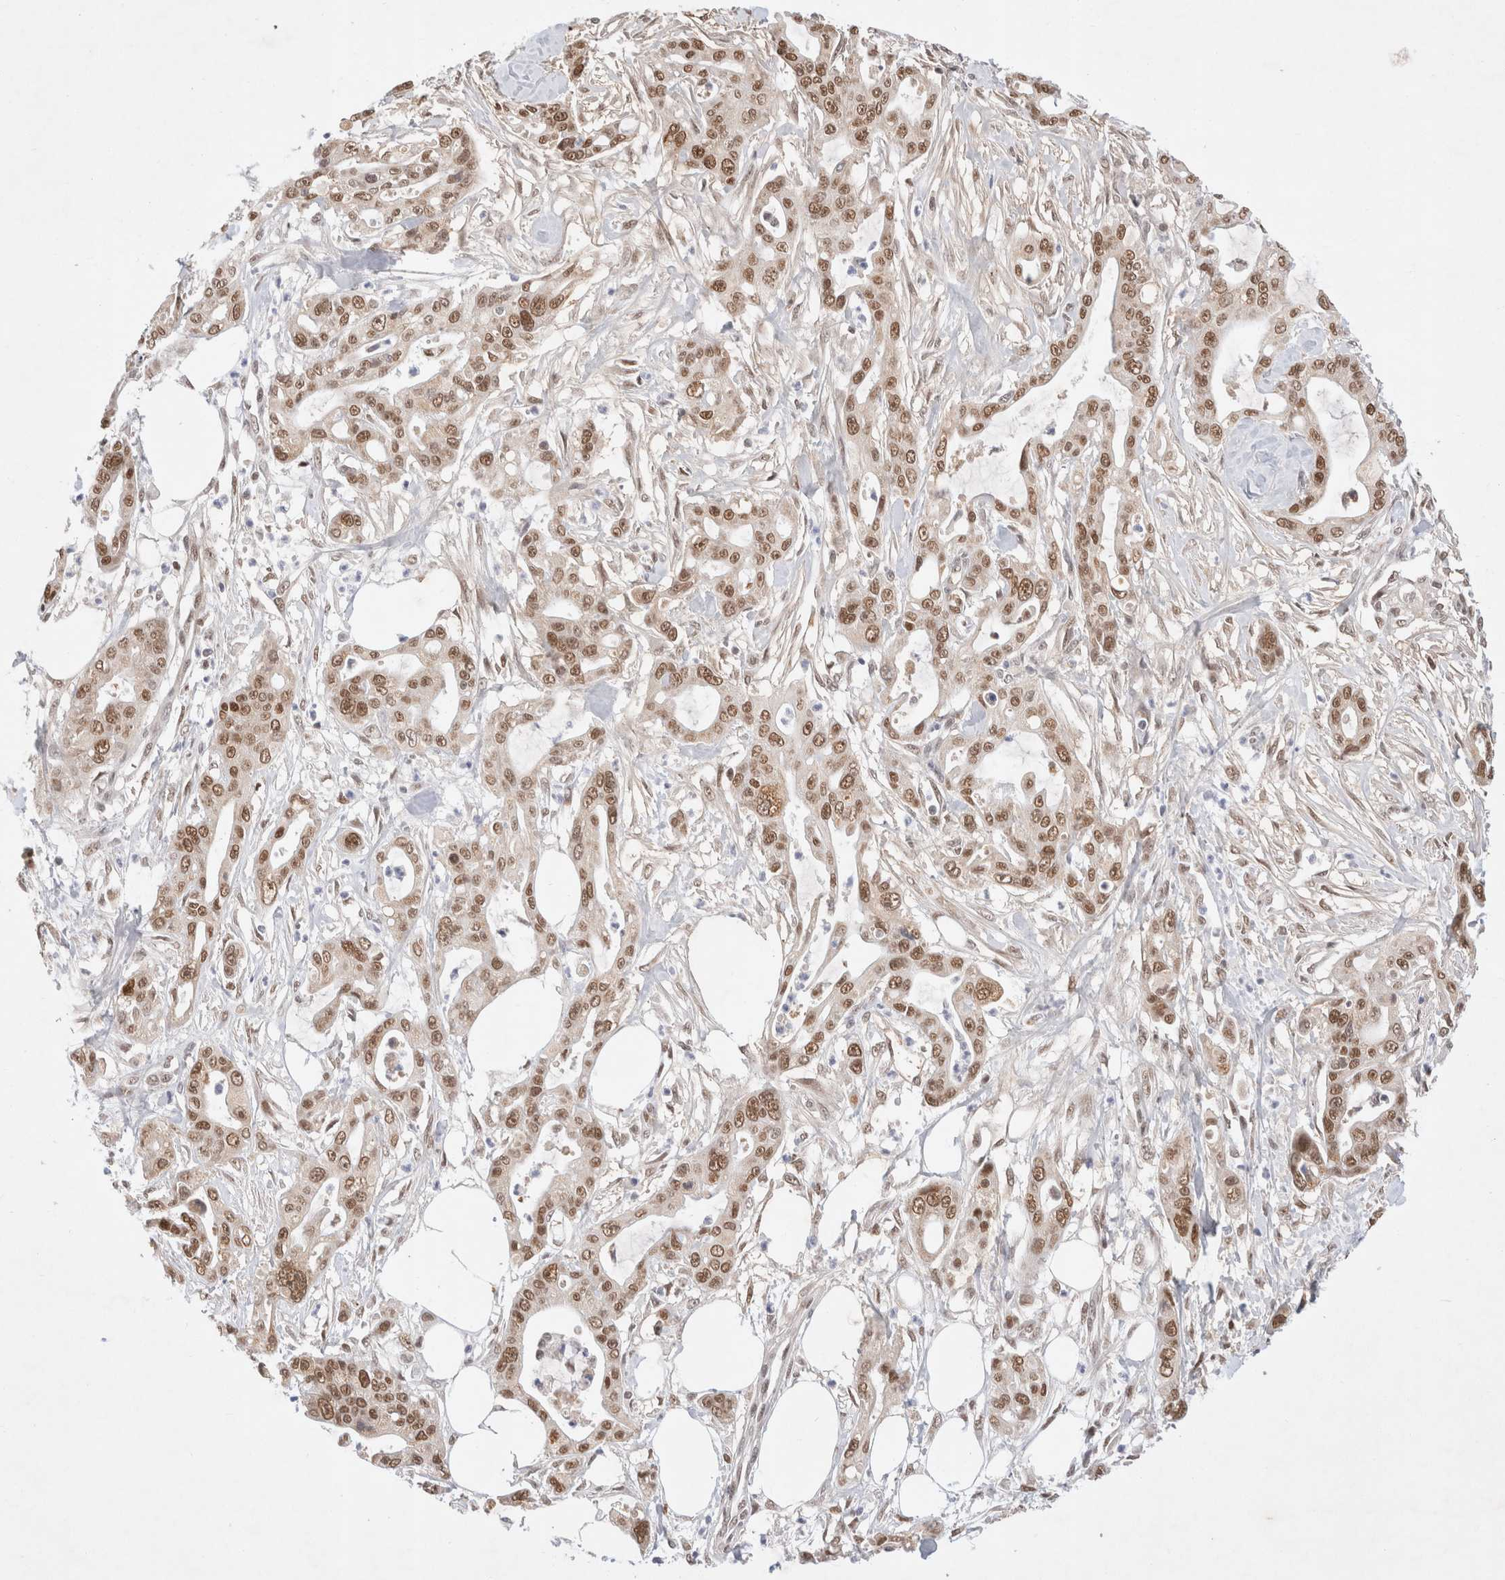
{"staining": {"intensity": "moderate", "quantity": ">75%", "location": "nuclear"}, "tissue": "pancreatic cancer", "cell_type": "Tumor cells", "image_type": "cancer", "snomed": [{"axis": "morphology", "description": "Adenocarcinoma, NOS"}, {"axis": "topography", "description": "Pancreas"}], "caption": "DAB immunohistochemical staining of pancreatic cancer exhibits moderate nuclear protein expression in about >75% of tumor cells. (DAB = brown stain, brightfield microscopy at high magnification).", "gene": "GTF2I", "patient": {"sex": "male", "age": 68}}